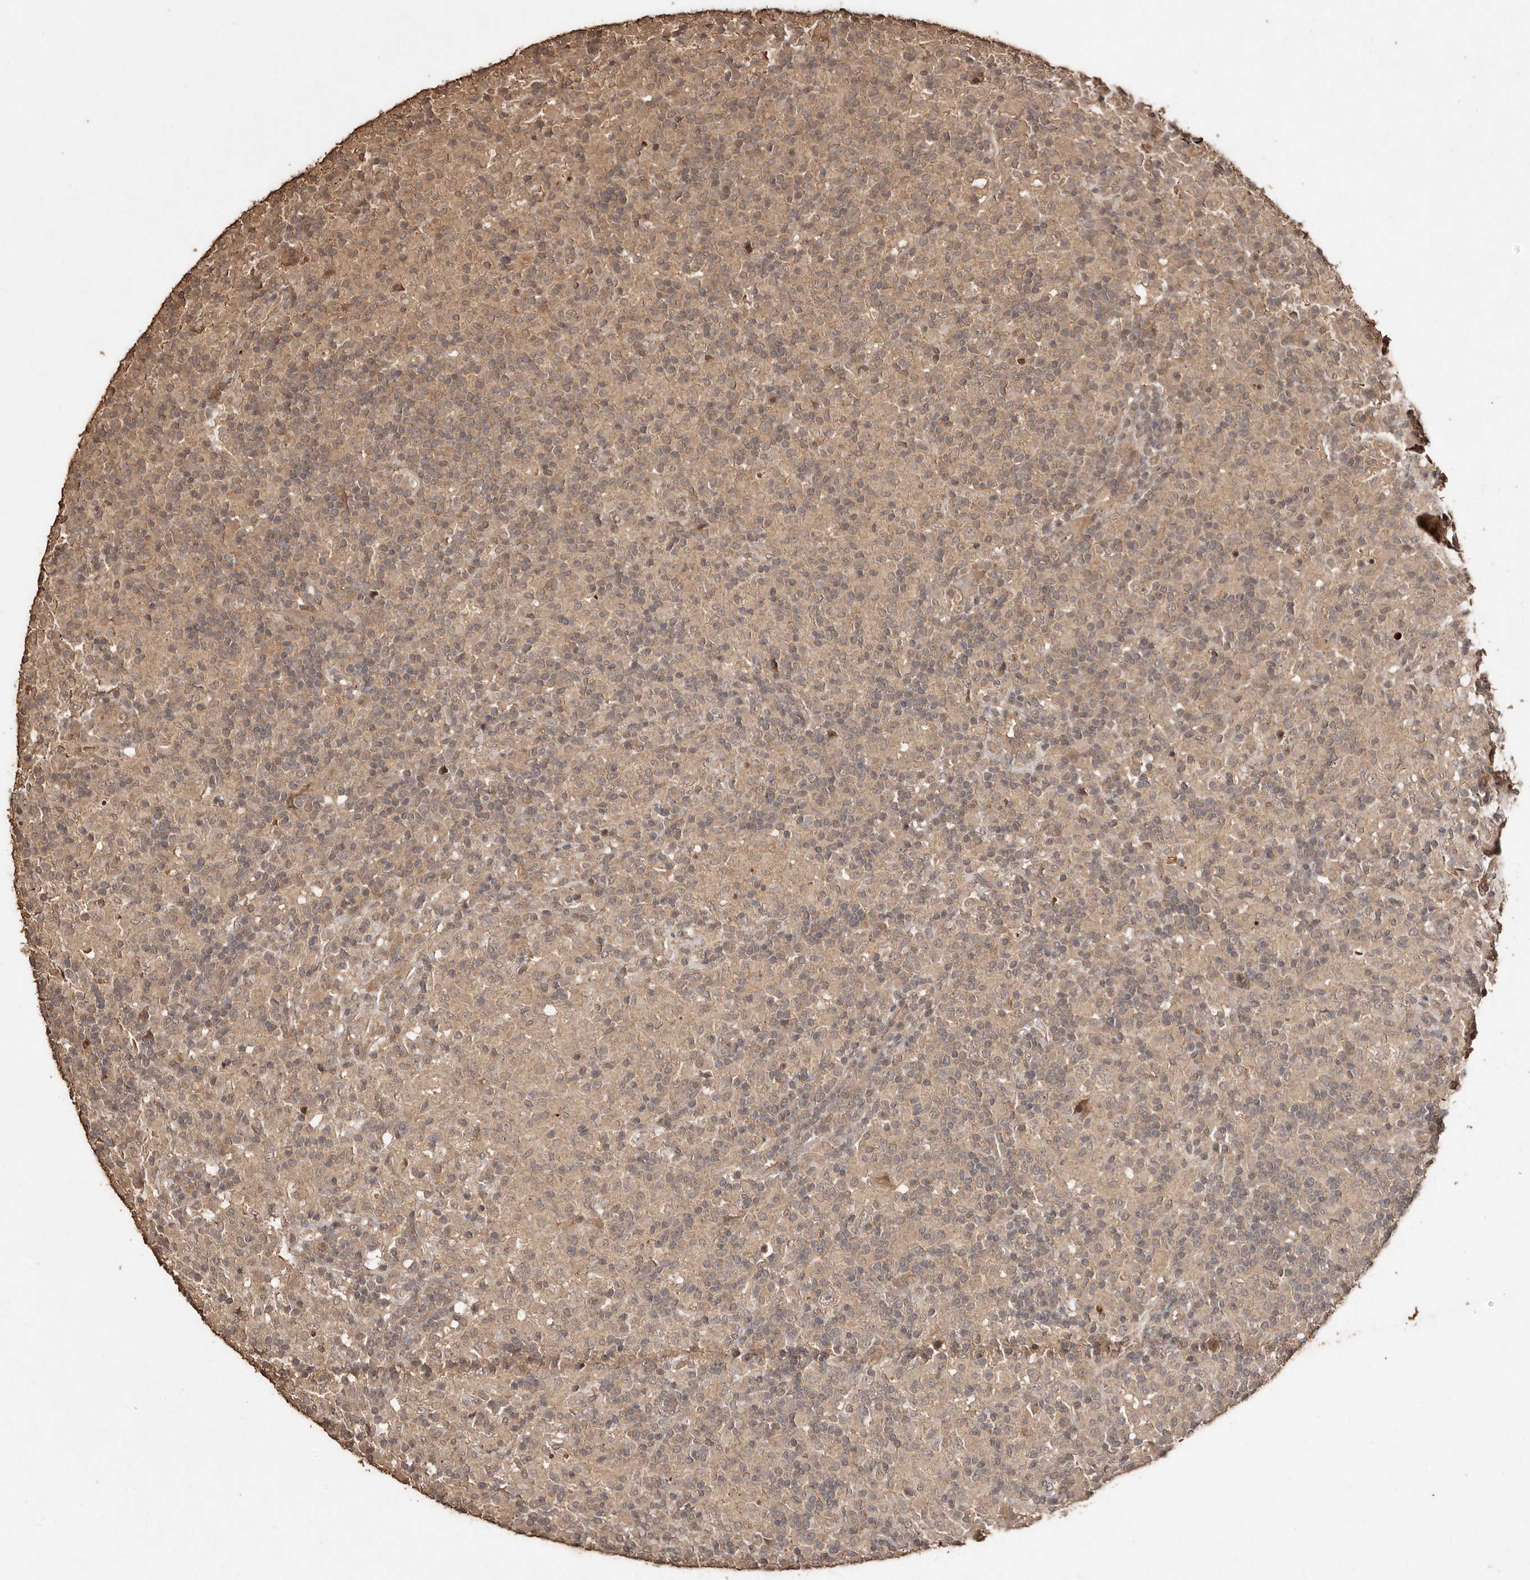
{"staining": {"intensity": "weak", "quantity": ">75%", "location": "cytoplasmic/membranous"}, "tissue": "lymphoma", "cell_type": "Tumor cells", "image_type": "cancer", "snomed": [{"axis": "morphology", "description": "Hodgkin's disease, NOS"}, {"axis": "topography", "description": "Lymph node"}], "caption": "Human lymphoma stained for a protein (brown) demonstrates weak cytoplasmic/membranous positive staining in about >75% of tumor cells.", "gene": "PKDCC", "patient": {"sex": "male", "age": 70}}